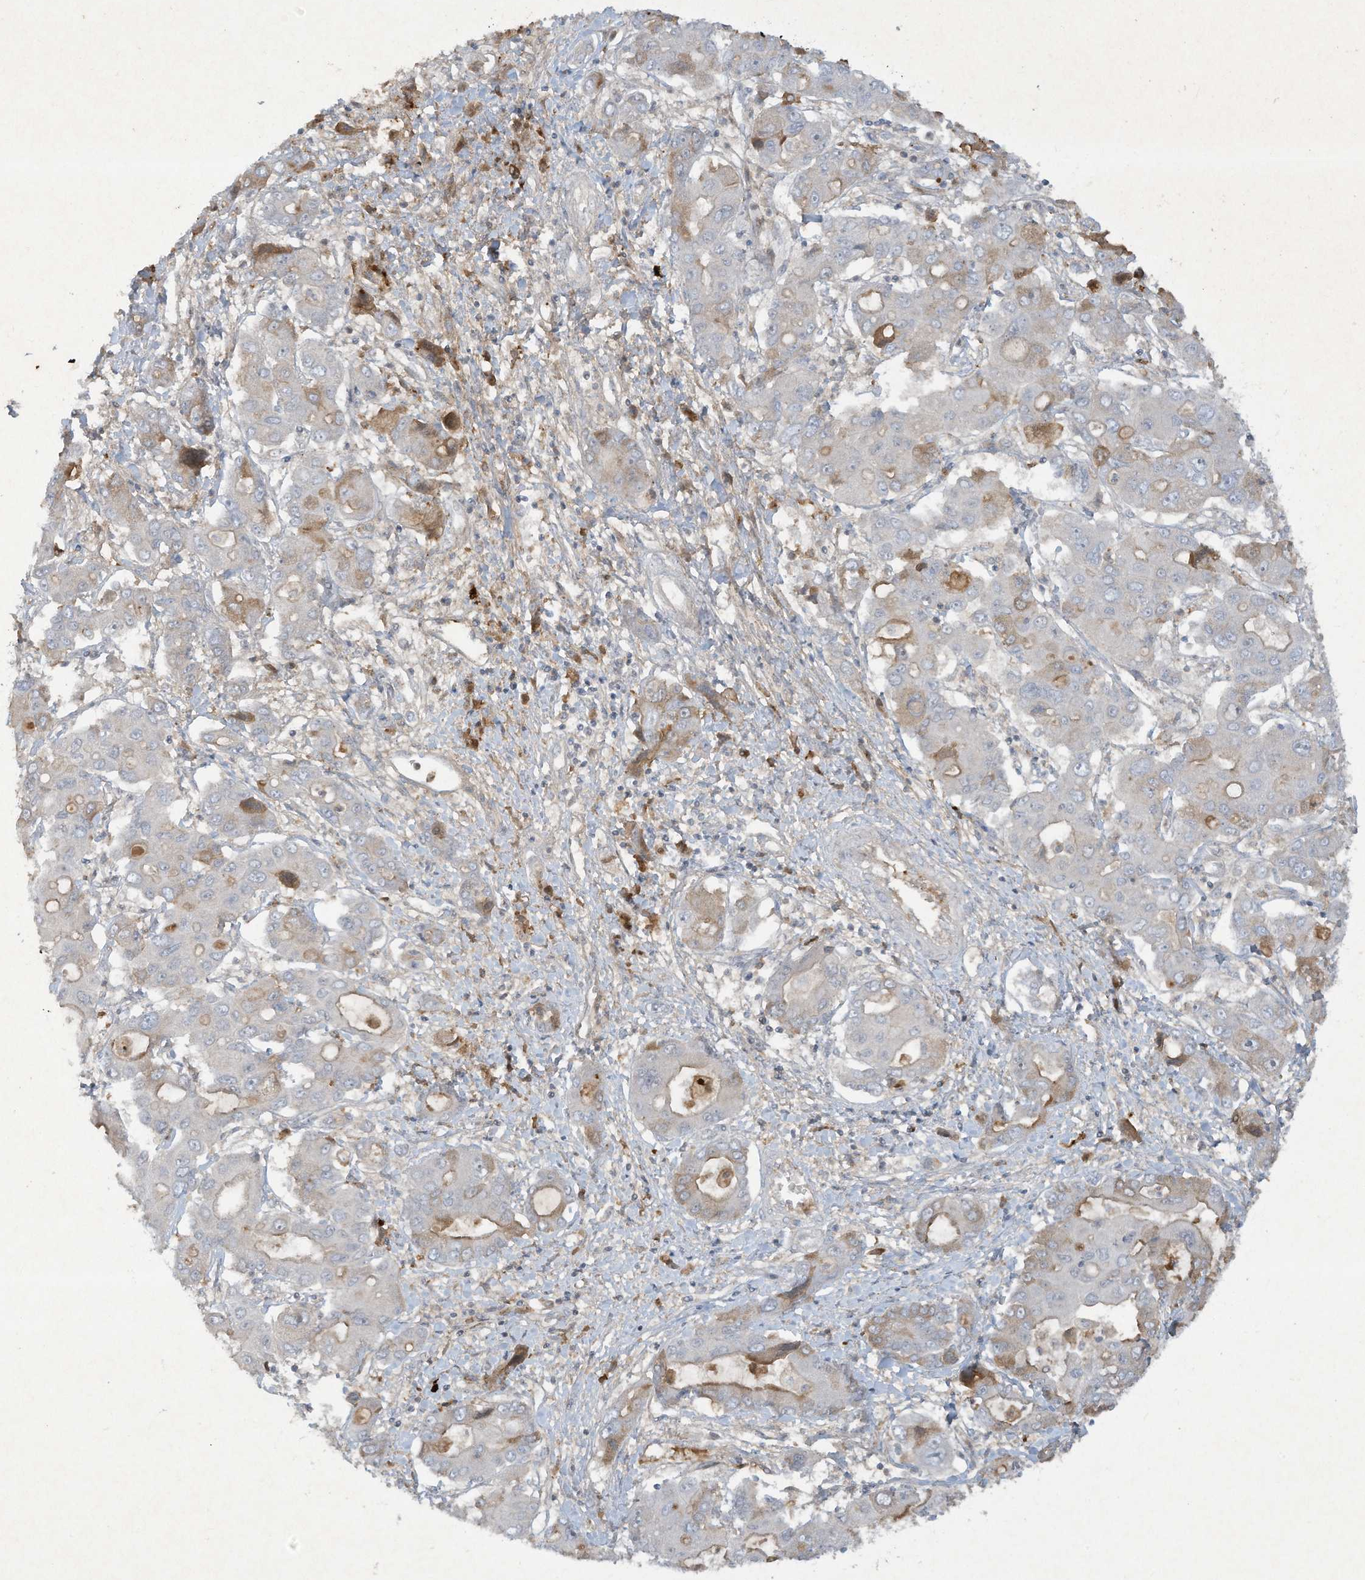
{"staining": {"intensity": "weak", "quantity": "<25%", "location": "cytoplasmic/membranous"}, "tissue": "liver cancer", "cell_type": "Tumor cells", "image_type": "cancer", "snomed": [{"axis": "morphology", "description": "Cholangiocarcinoma"}, {"axis": "topography", "description": "Liver"}], "caption": "Human cholangiocarcinoma (liver) stained for a protein using immunohistochemistry (IHC) displays no expression in tumor cells.", "gene": "FETUB", "patient": {"sex": "male", "age": 67}}